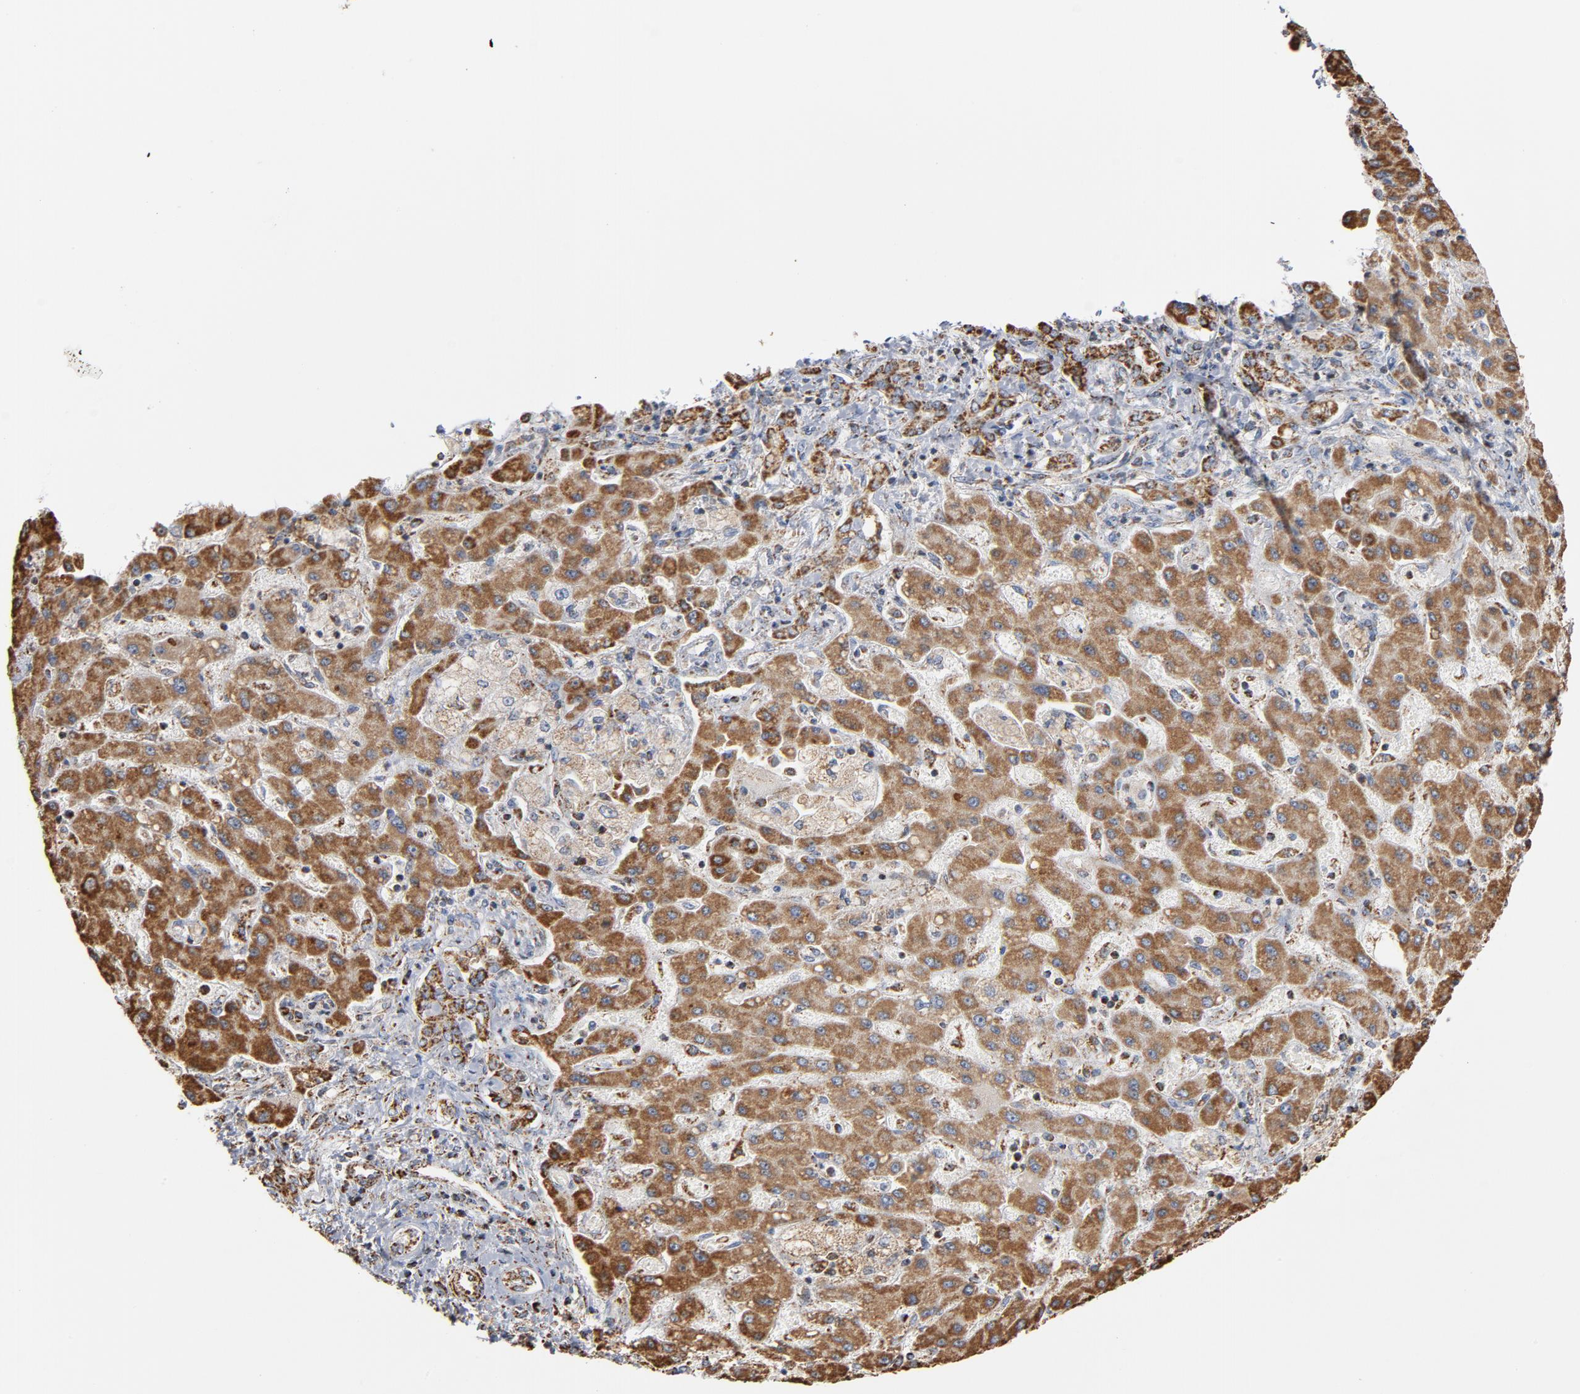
{"staining": {"intensity": "strong", "quantity": ">75%", "location": "cytoplasmic/membranous"}, "tissue": "liver cancer", "cell_type": "Tumor cells", "image_type": "cancer", "snomed": [{"axis": "morphology", "description": "Cholangiocarcinoma"}, {"axis": "topography", "description": "Liver"}], "caption": "Liver cancer was stained to show a protein in brown. There is high levels of strong cytoplasmic/membranous staining in approximately >75% of tumor cells.", "gene": "NDUFS4", "patient": {"sex": "male", "age": 50}}